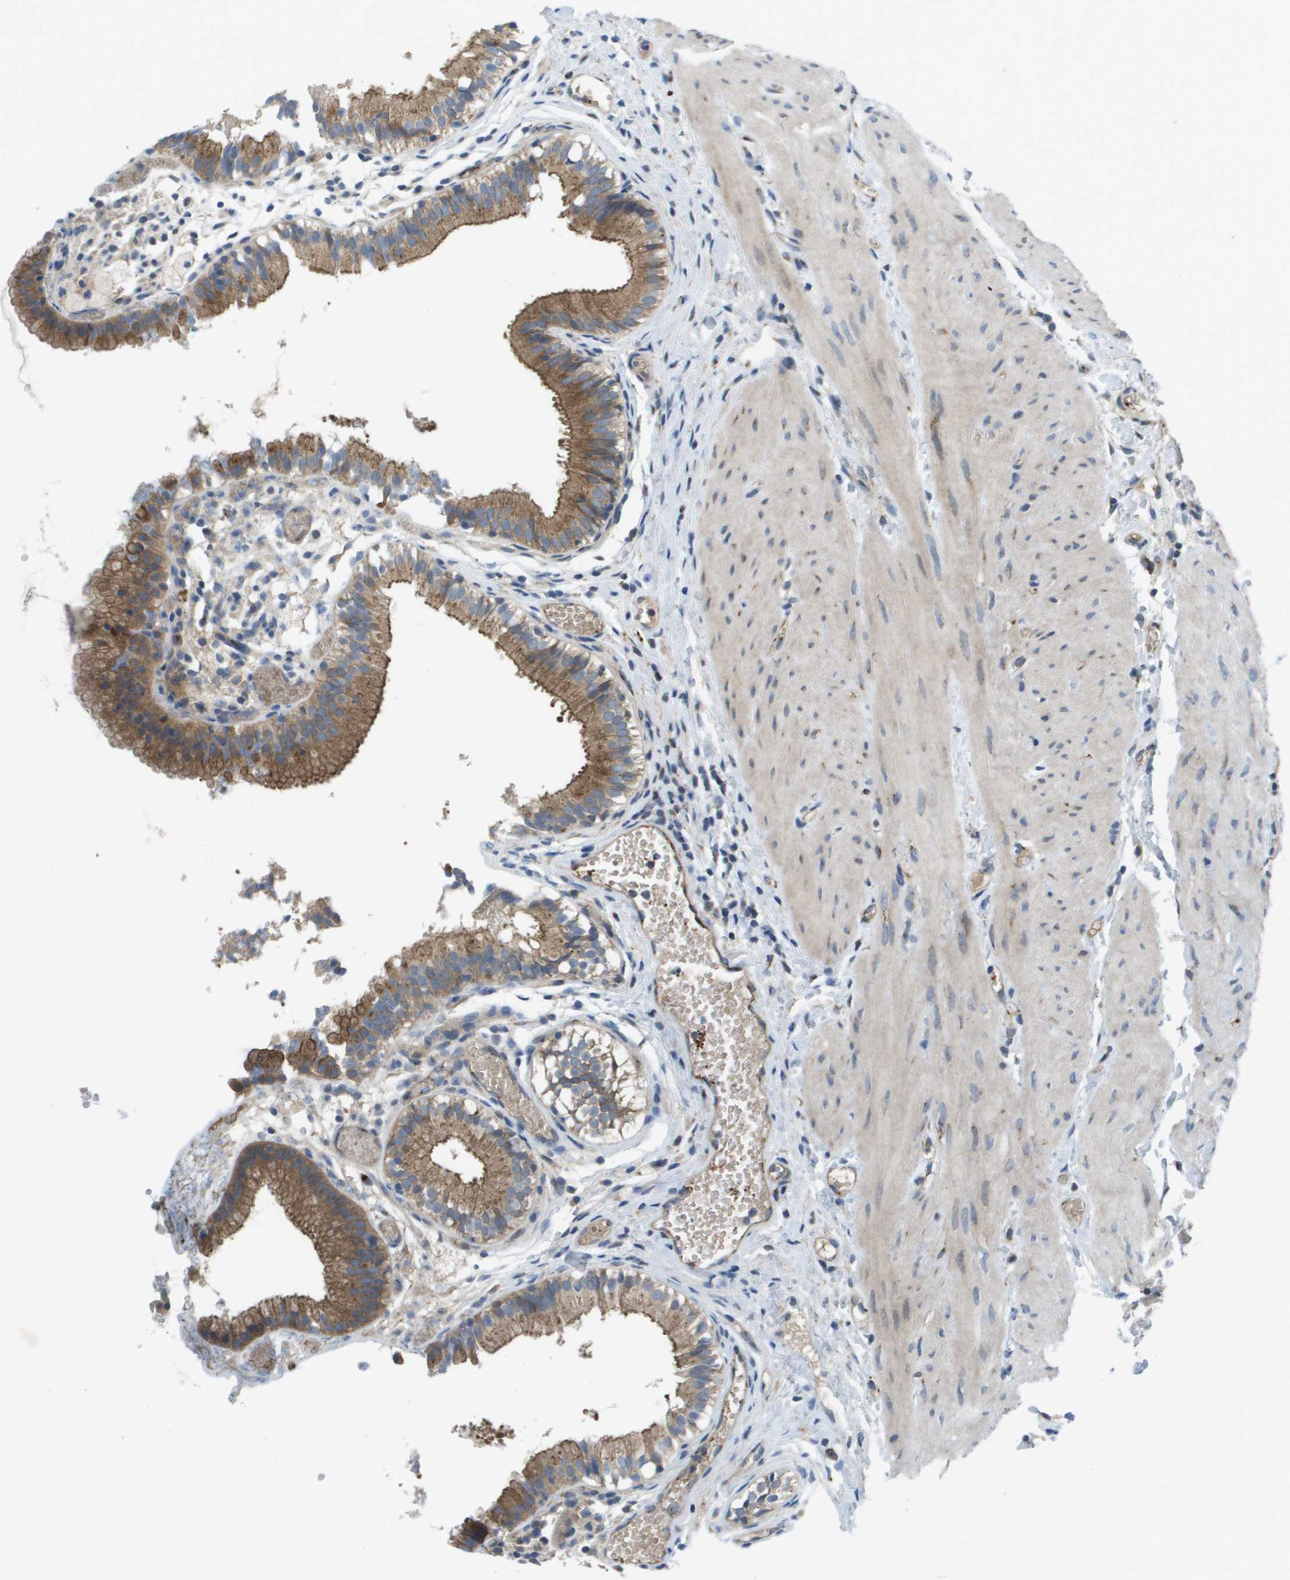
{"staining": {"intensity": "moderate", "quantity": ">75%", "location": "cytoplasmic/membranous"}, "tissue": "gallbladder", "cell_type": "Glandular cells", "image_type": "normal", "snomed": [{"axis": "morphology", "description": "Normal tissue, NOS"}, {"axis": "topography", "description": "Gallbladder"}], "caption": "Gallbladder stained with immunohistochemistry (IHC) reveals moderate cytoplasmic/membranous expression in approximately >75% of glandular cells.", "gene": "QSOX2", "patient": {"sex": "female", "age": 26}}